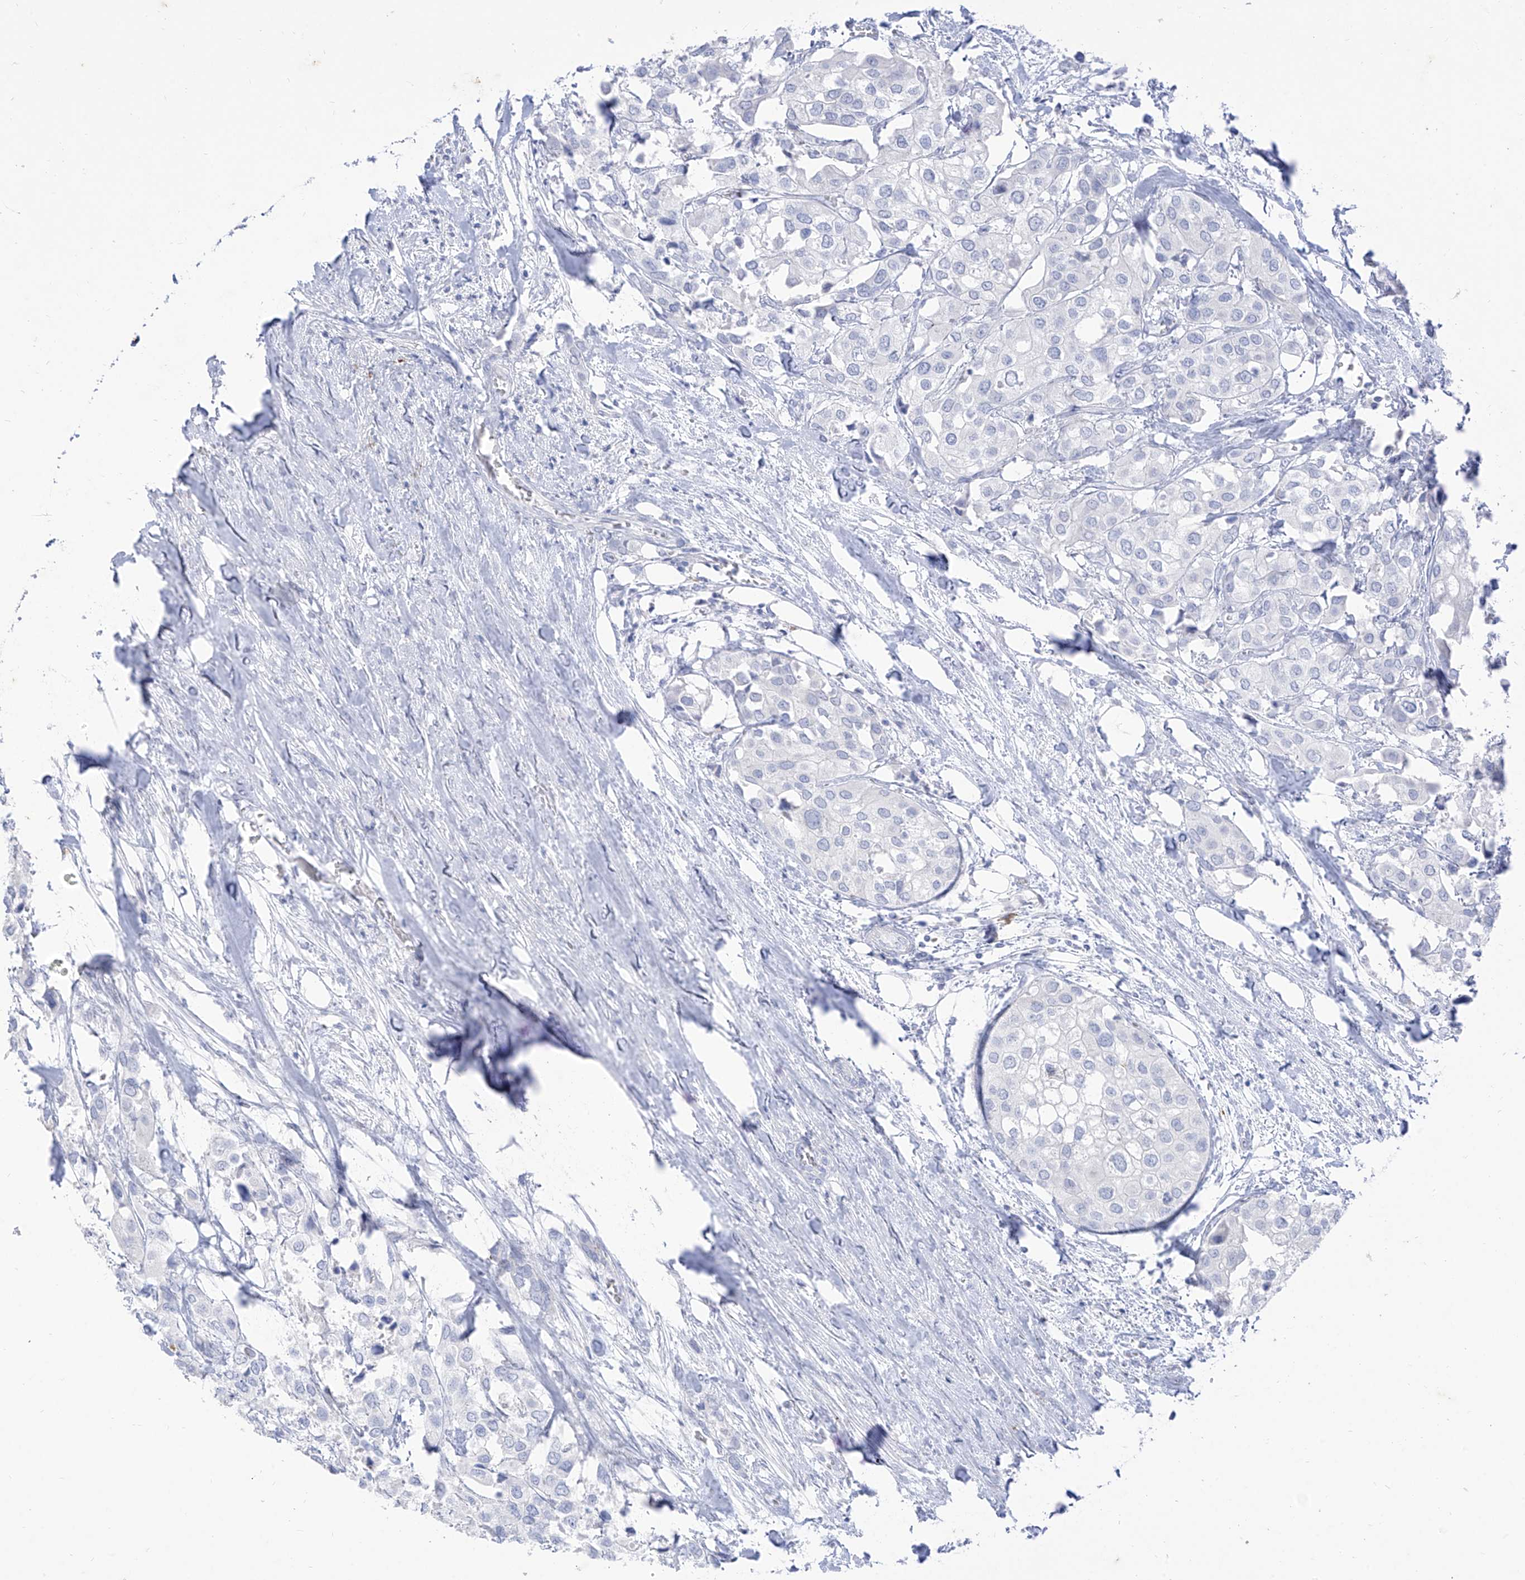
{"staining": {"intensity": "negative", "quantity": "none", "location": "none"}, "tissue": "urothelial cancer", "cell_type": "Tumor cells", "image_type": "cancer", "snomed": [{"axis": "morphology", "description": "Urothelial carcinoma, High grade"}, {"axis": "topography", "description": "Urinary bladder"}], "caption": "High-grade urothelial carcinoma was stained to show a protein in brown. There is no significant expression in tumor cells.", "gene": "TGM4", "patient": {"sex": "male", "age": 64}}